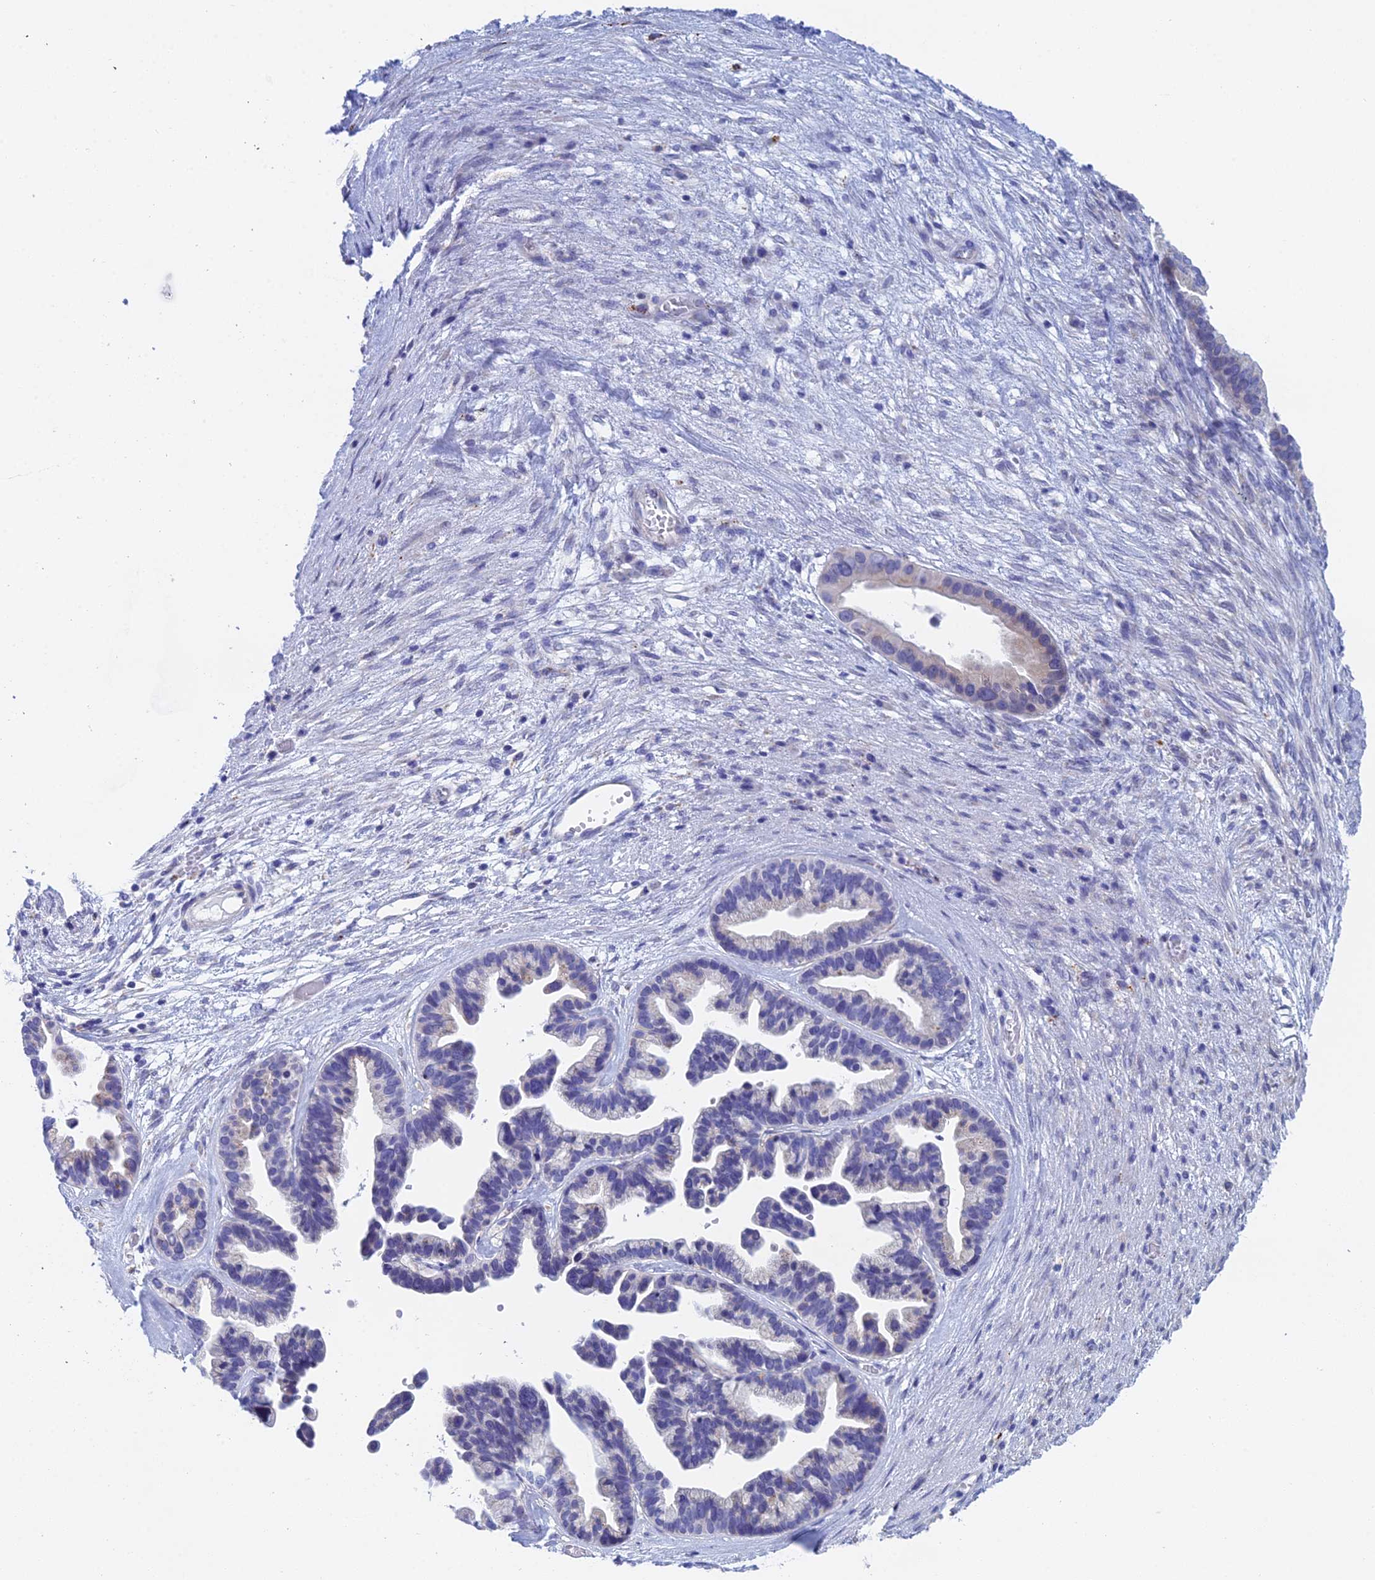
{"staining": {"intensity": "negative", "quantity": "none", "location": "none"}, "tissue": "ovarian cancer", "cell_type": "Tumor cells", "image_type": "cancer", "snomed": [{"axis": "morphology", "description": "Cystadenocarcinoma, serous, NOS"}, {"axis": "topography", "description": "Ovary"}], "caption": "Image shows no significant protein expression in tumor cells of ovarian serous cystadenocarcinoma.", "gene": "CFAP210", "patient": {"sex": "female", "age": 56}}